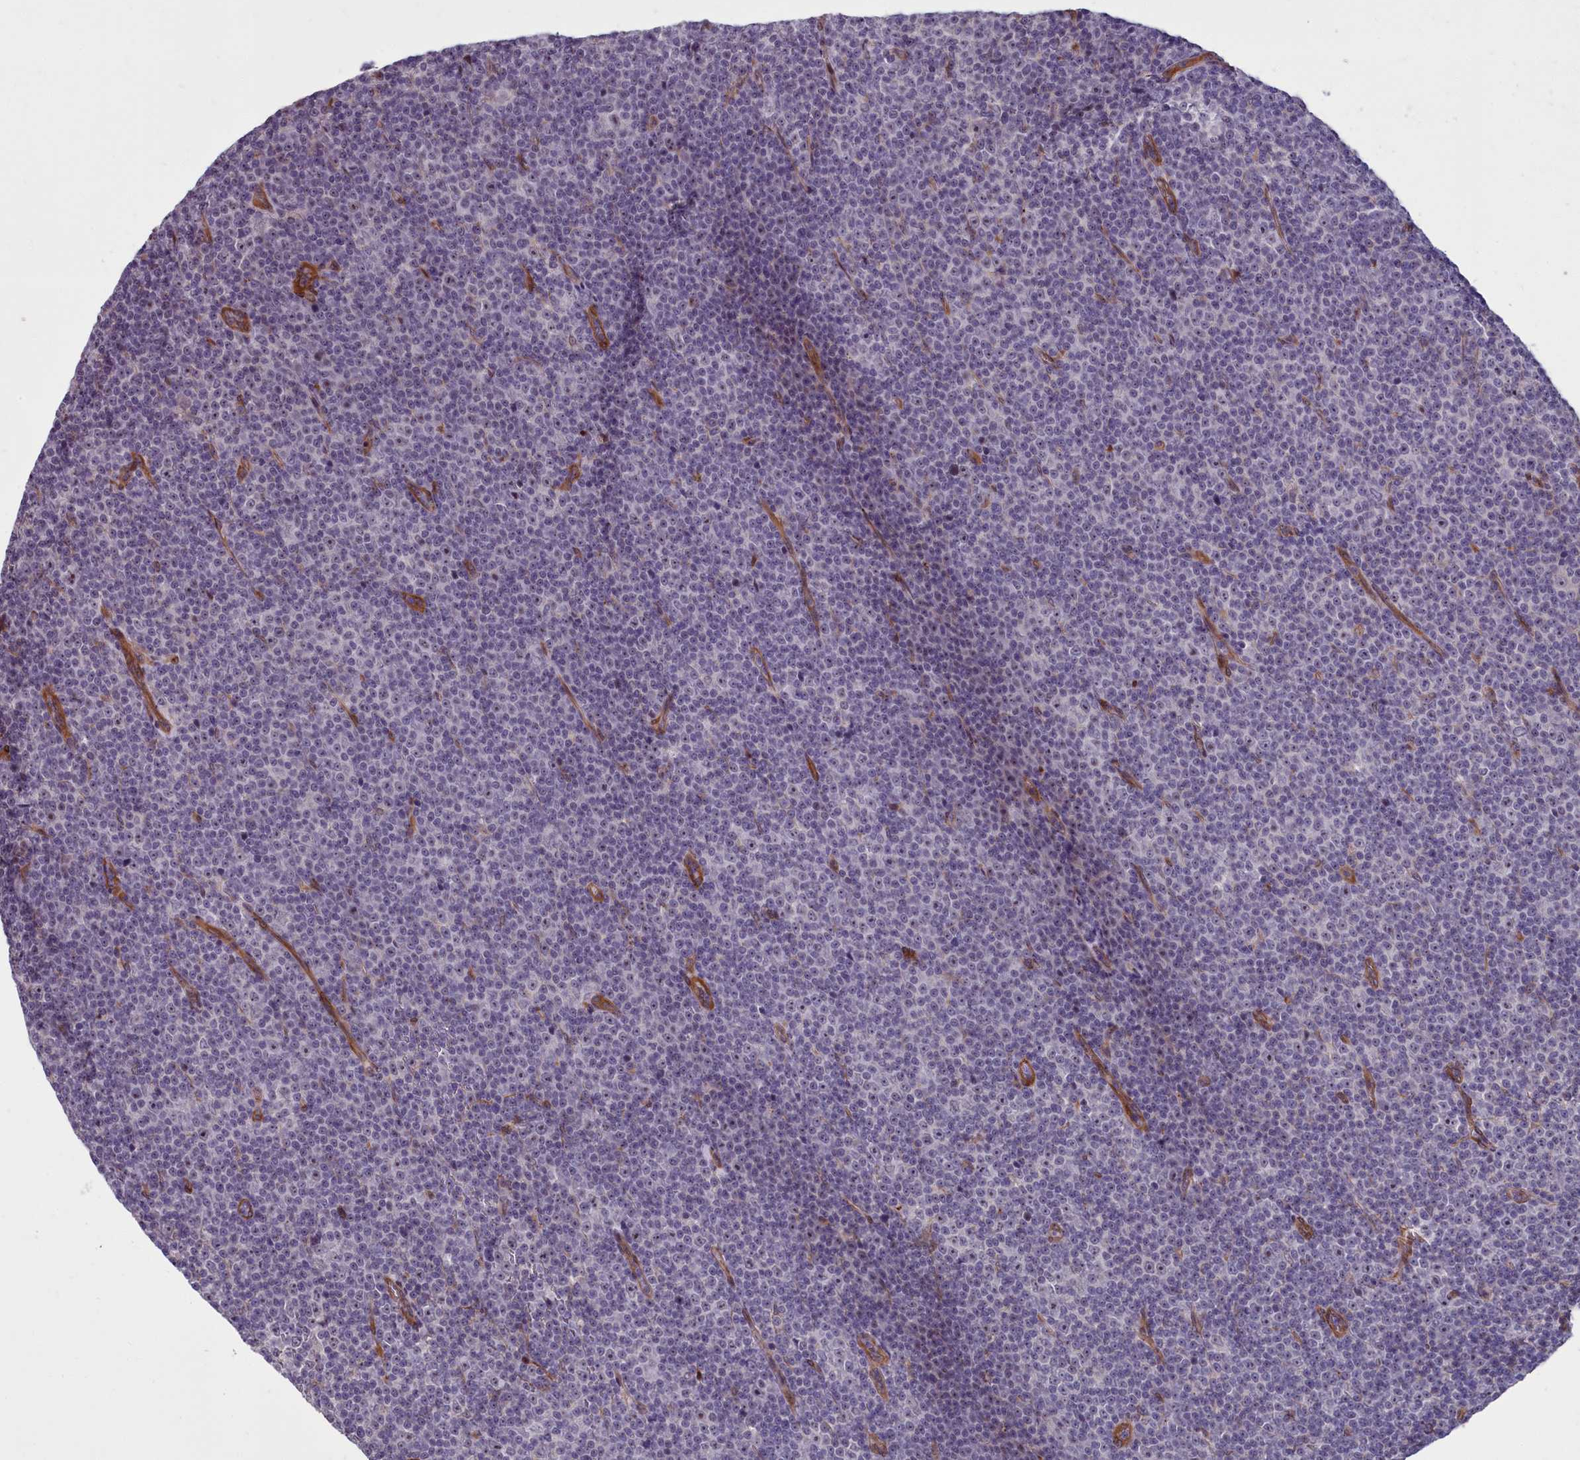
{"staining": {"intensity": "negative", "quantity": "none", "location": "none"}, "tissue": "lymphoma", "cell_type": "Tumor cells", "image_type": "cancer", "snomed": [{"axis": "morphology", "description": "Malignant lymphoma, non-Hodgkin's type, Low grade"}, {"axis": "topography", "description": "Lymph node"}], "caption": "DAB immunohistochemical staining of human low-grade malignant lymphoma, non-Hodgkin's type shows no significant expression in tumor cells.", "gene": "BCAR1", "patient": {"sex": "female", "age": 67}}